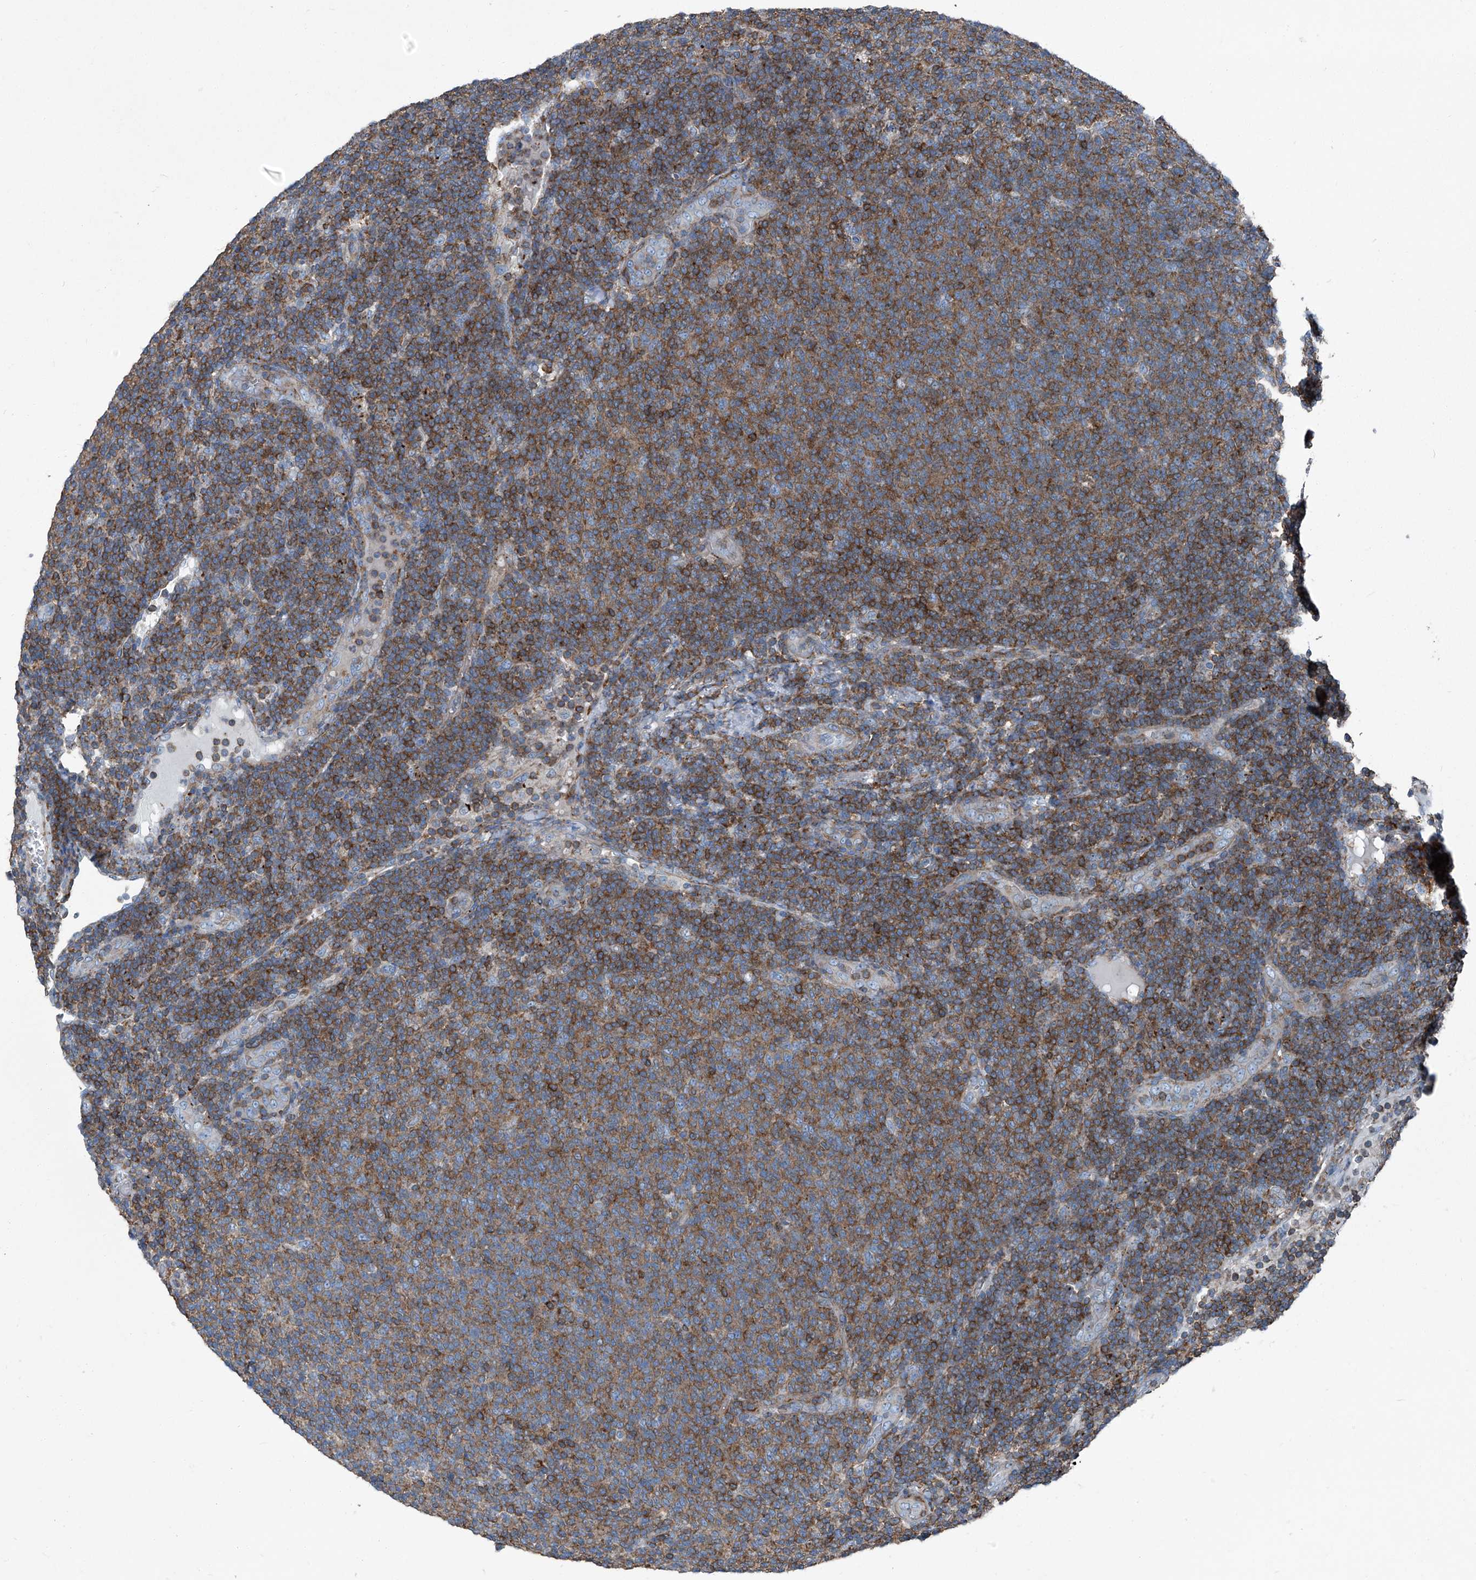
{"staining": {"intensity": "strong", "quantity": "25%-75%", "location": "cytoplasmic/membranous"}, "tissue": "lymphoma", "cell_type": "Tumor cells", "image_type": "cancer", "snomed": [{"axis": "morphology", "description": "Malignant lymphoma, non-Hodgkin's type, Low grade"}, {"axis": "topography", "description": "Lymph node"}], "caption": "Immunohistochemistry (IHC) staining of malignant lymphoma, non-Hodgkin's type (low-grade), which exhibits high levels of strong cytoplasmic/membranous staining in approximately 25%-75% of tumor cells indicating strong cytoplasmic/membranous protein staining. The staining was performed using DAB (brown) for protein detection and nuclei were counterstained in hematoxylin (blue).", "gene": "SEPTIN7", "patient": {"sex": "male", "age": 66}}